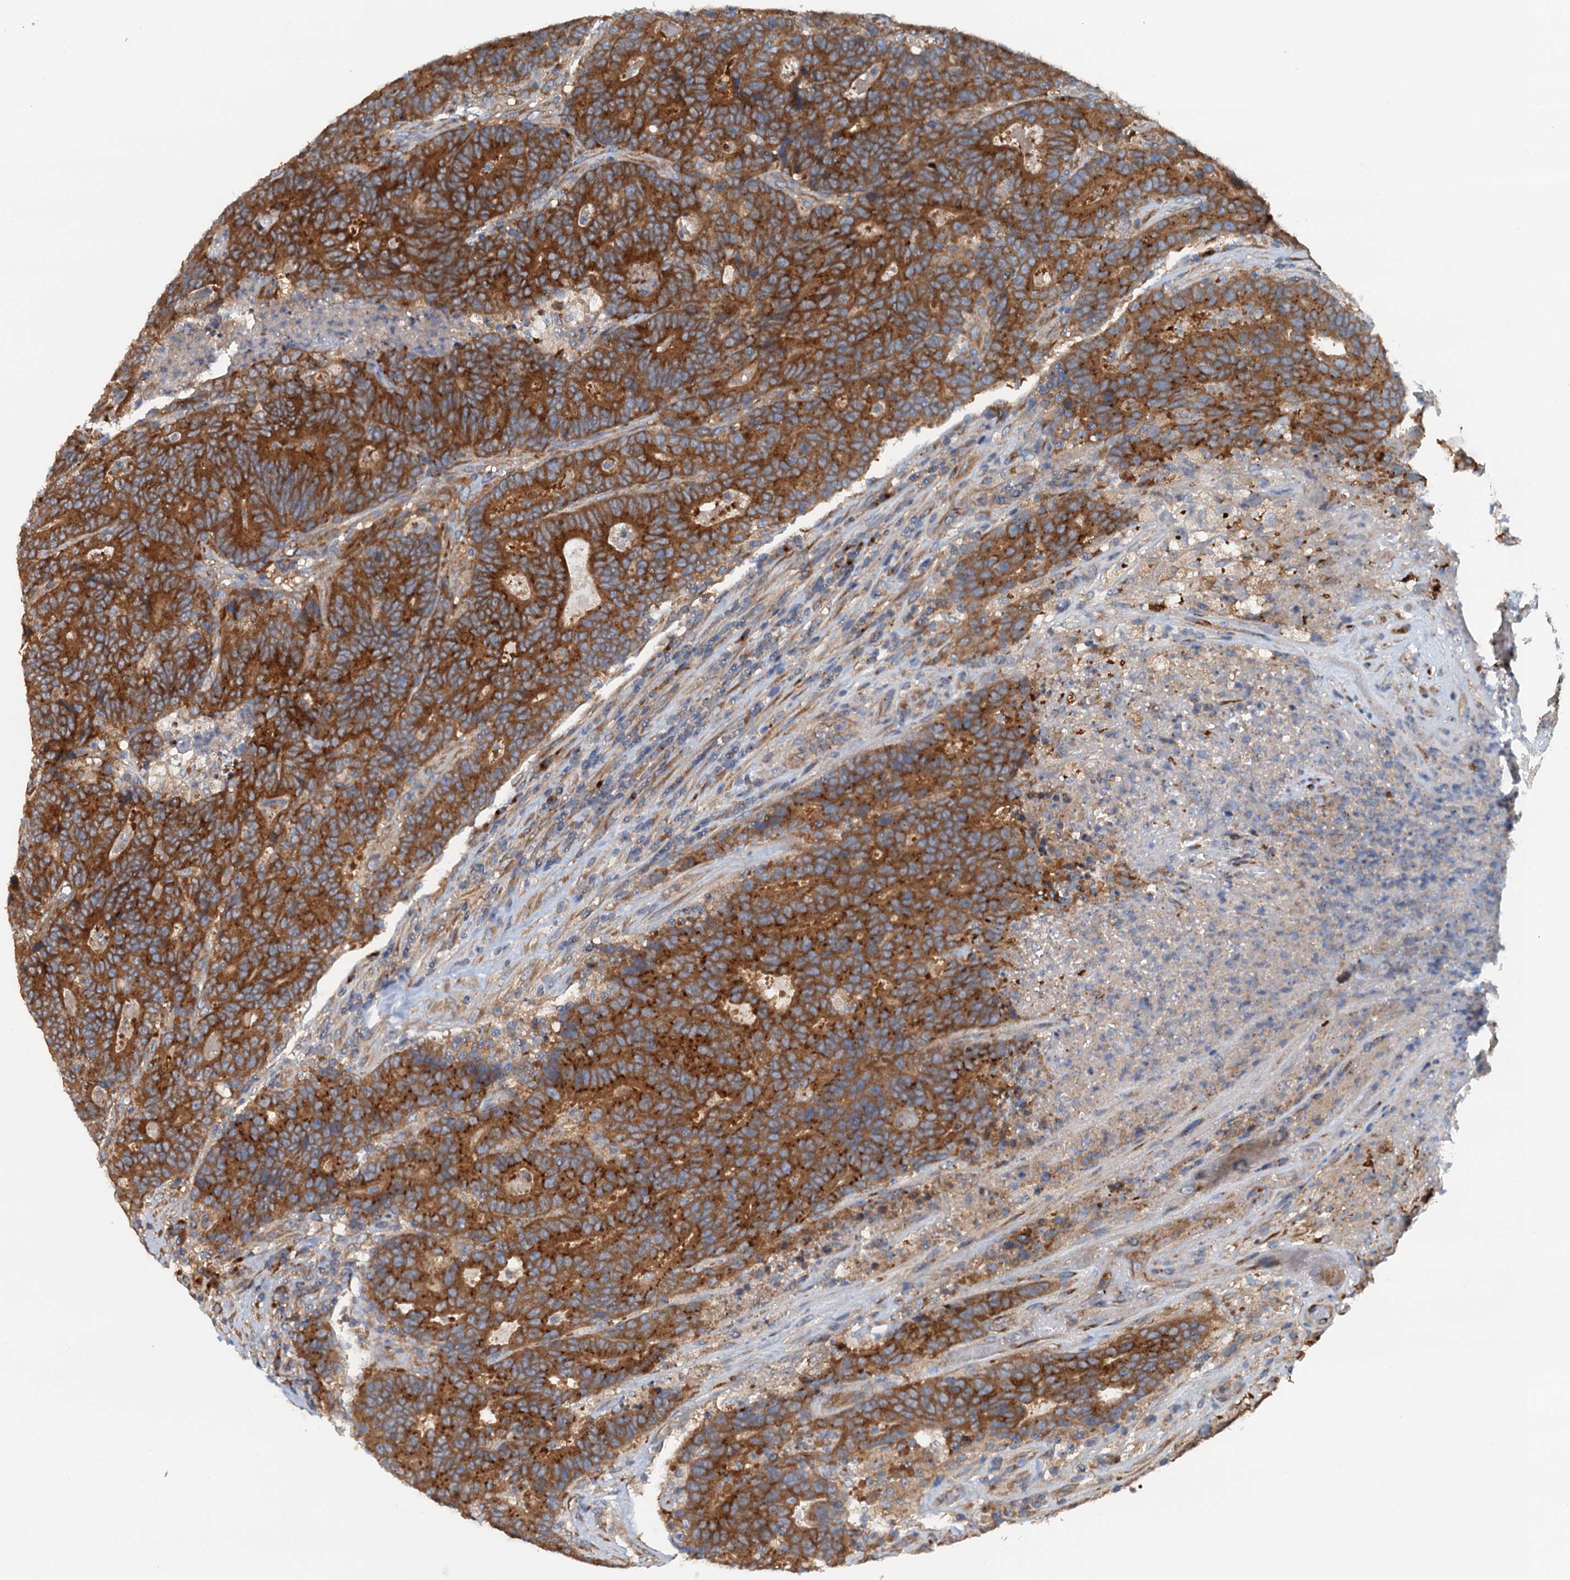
{"staining": {"intensity": "strong", "quantity": ">75%", "location": "cytoplasmic/membranous"}, "tissue": "colorectal cancer", "cell_type": "Tumor cells", "image_type": "cancer", "snomed": [{"axis": "morphology", "description": "Adenocarcinoma, NOS"}, {"axis": "topography", "description": "Colon"}], "caption": "A micrograph showing strong cytoplasmic/membranous expression in about >75% of tumor cells in colorectal adenocarcinoma, as visualized by brown immunohistochemical staining.", "gene": "COG3", "patient": {"sex": "female", "age": 75}}